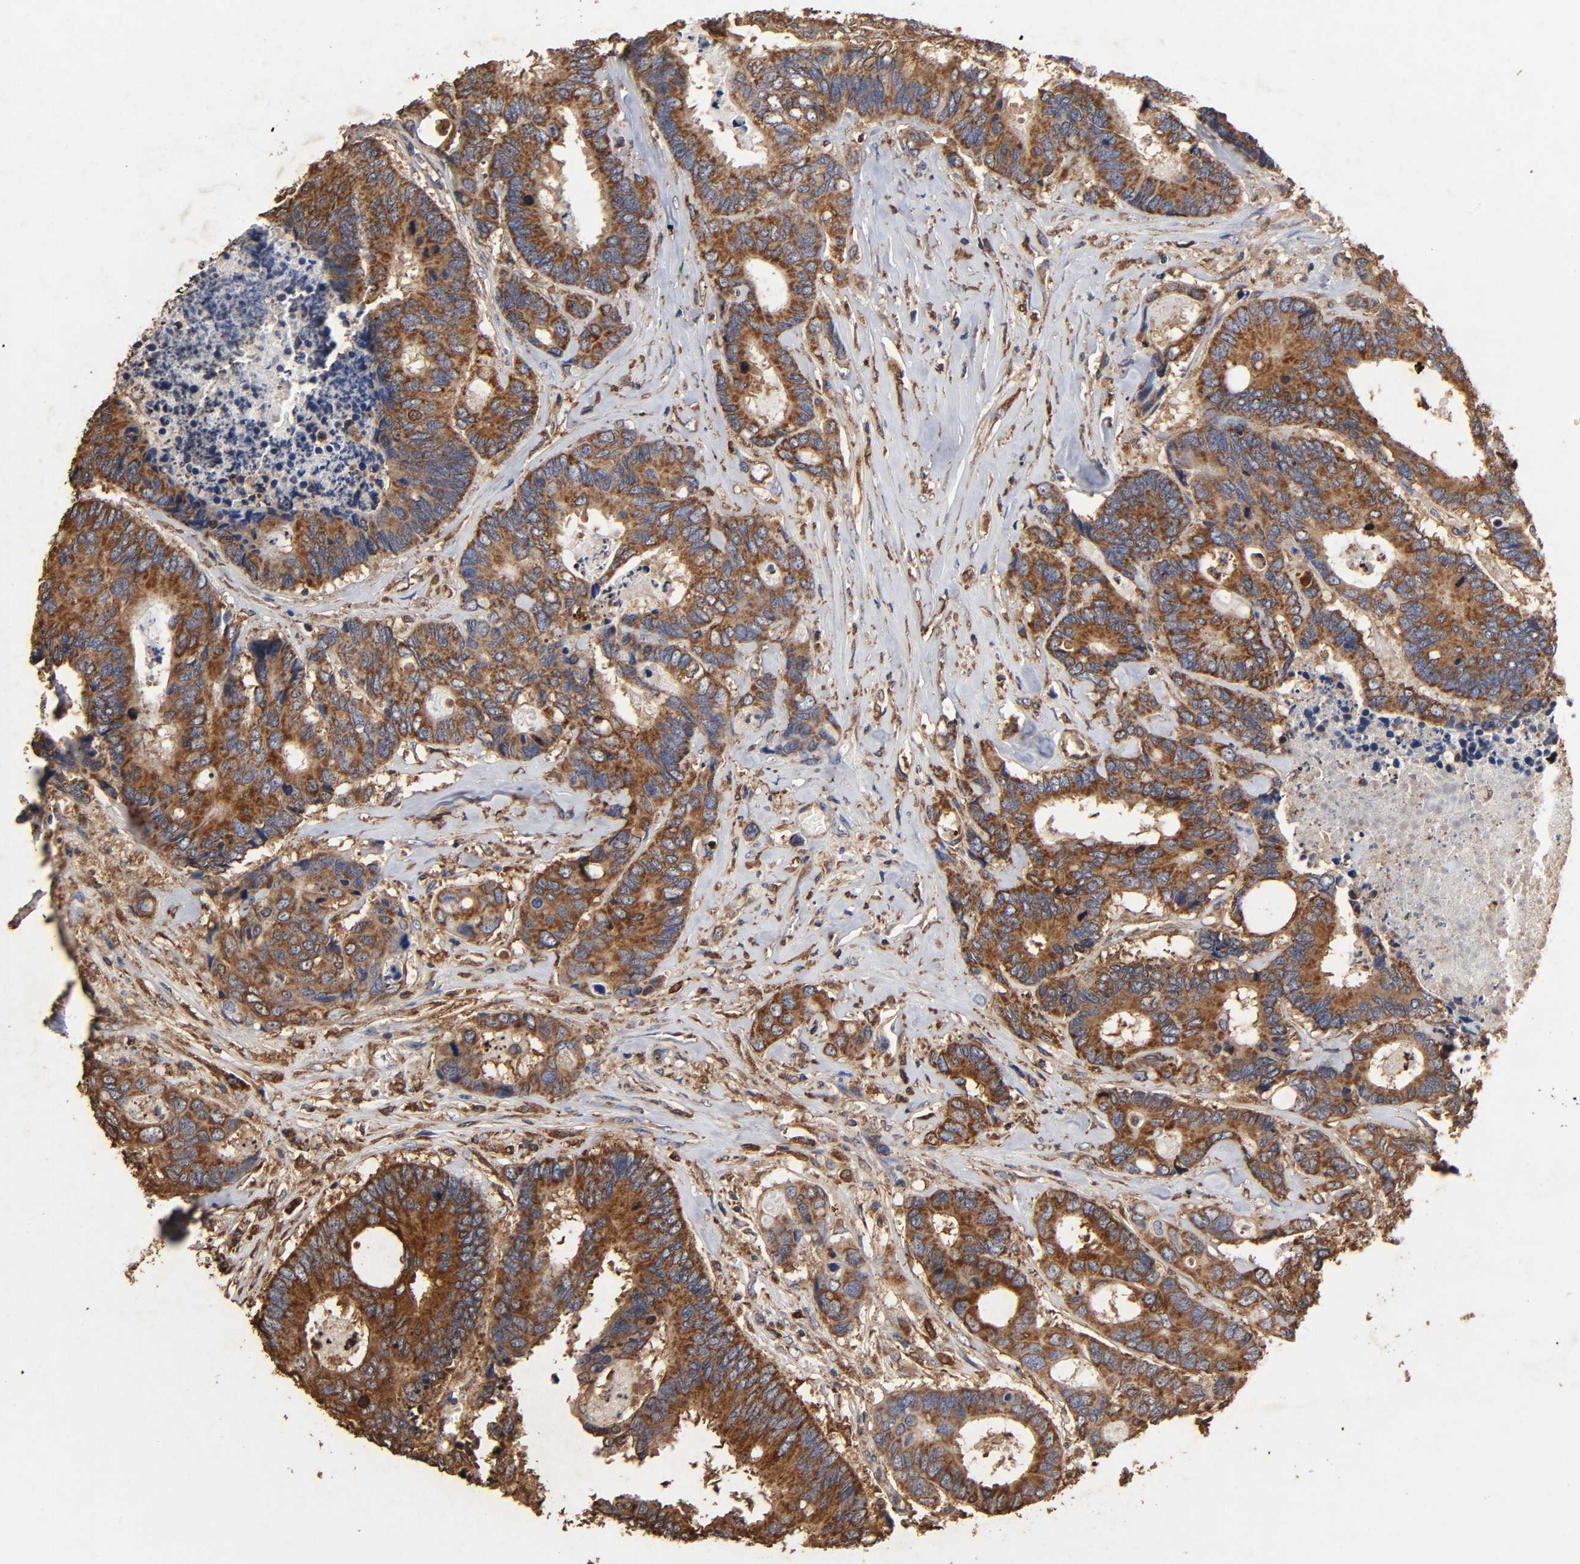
{"staining": {"intensity": "strong", "quantity": ">75%", "location": "cytoplasmic/membranous"}, "tissue": "colorectal cancer", "cell_type": "Tumor cells", "image_type": "cancer", "snomed": [{"axis": "morphology", "description": "Adenocarcinoma, NOS"}, {"axis": "topography", "description": "Rectum"}], "caption": "Colorectal adenocarcinoma stained with immunohistochemistry shows strong cytoplasmic/membranous expression in about >75% of tumor cells. The protein is stained brown, and the nuclei are stained in blue (DAB (3,3'-diaminobenzidine) IHC with brightfield microscopy, high magnification).", "gene": "CYCS", "patient": {"sex": "male", "age": 55}}